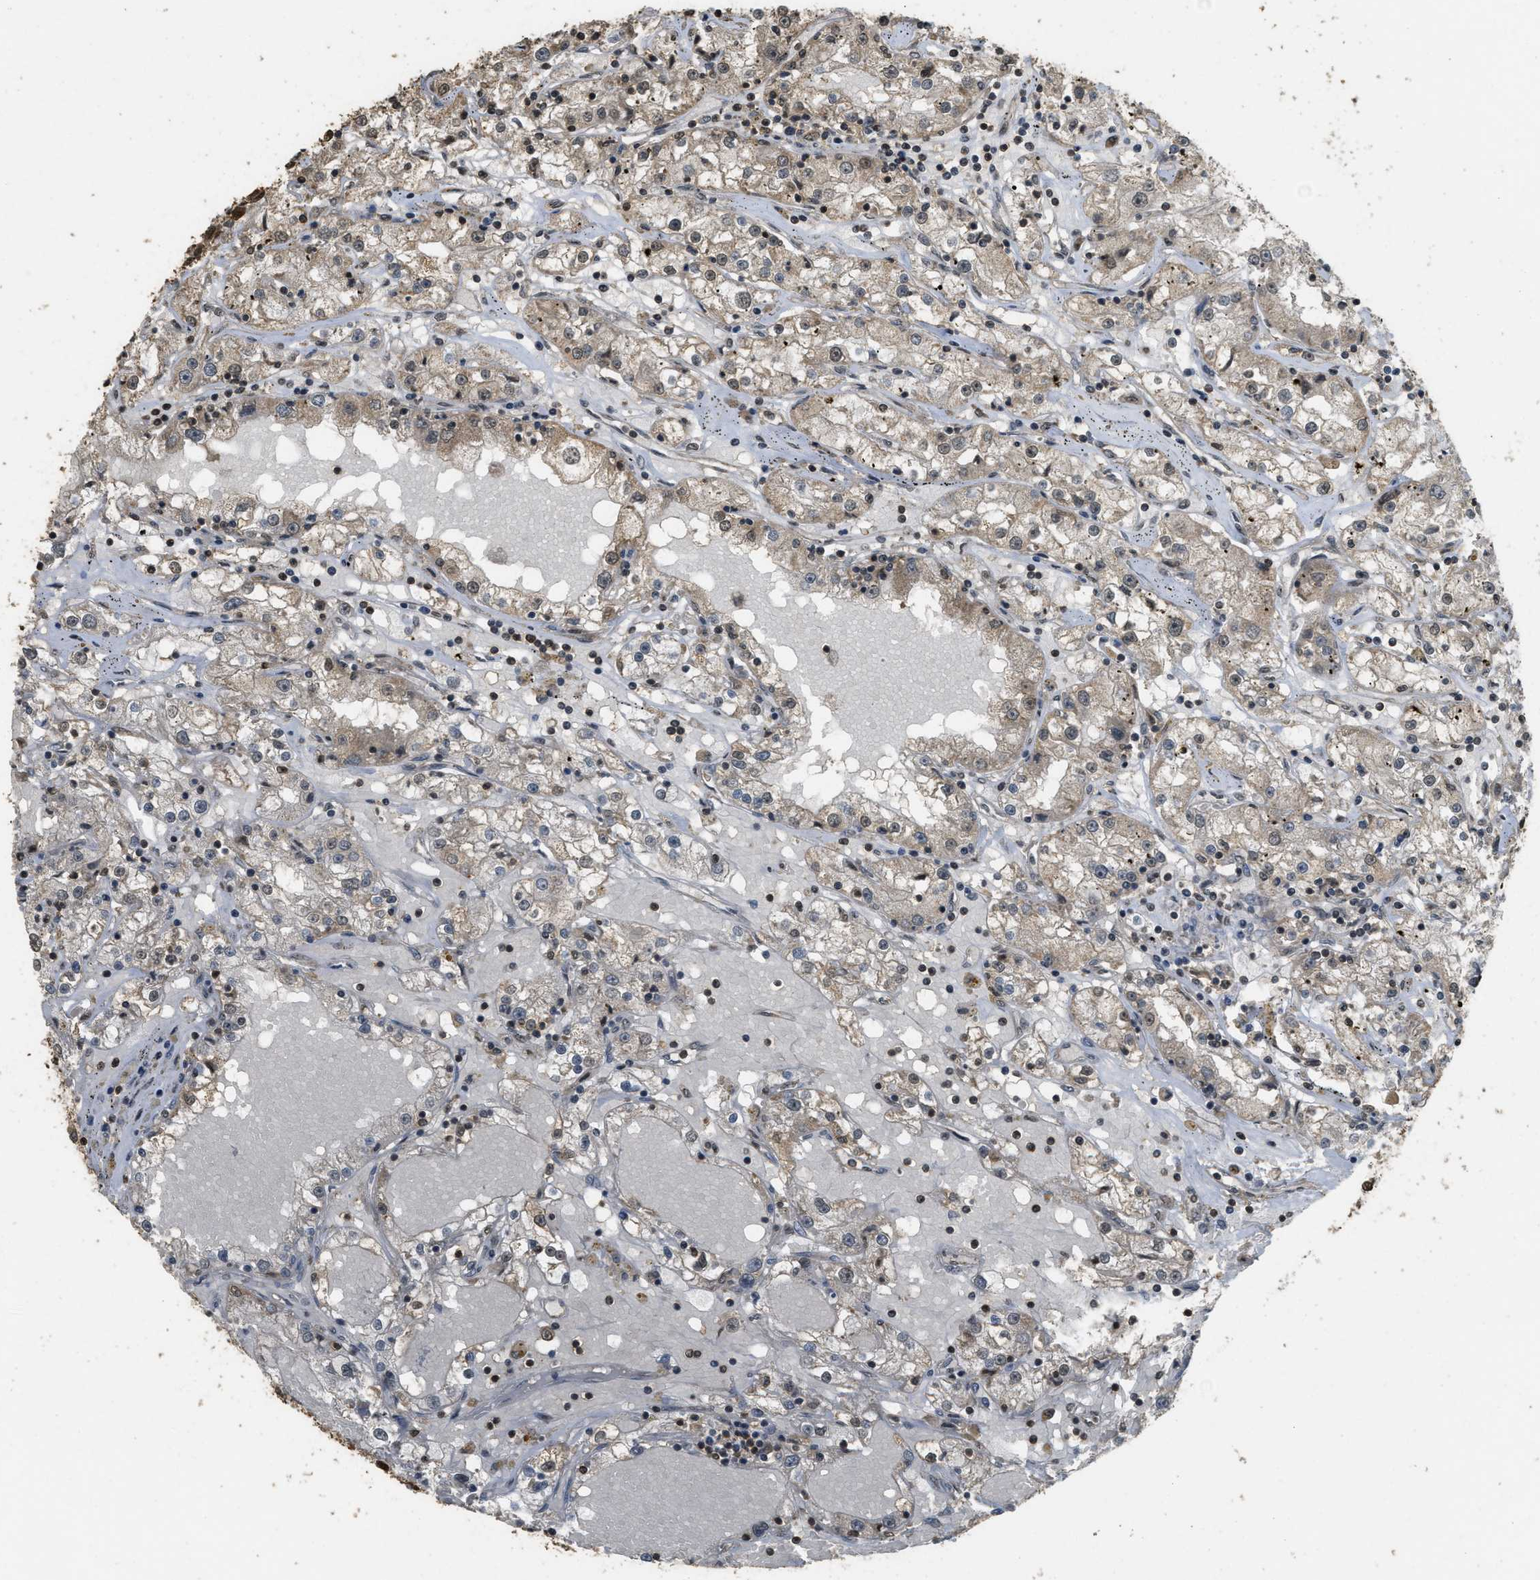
{"staining": {"intensity": "weak", "quantity": ">75%", "location": "cytoplasmic/membranous,nuclear"}, "tissue": "renal cancer", "cell_type": "Tumor cells", "image_type": "cancer", "snomed": [{"axis": "morphology", "description": "Adenocarcinoma, NOS"}, {"axis": "topography", "description": "Kidney"}], "caption": "This micrograph reveals renal cancer (adenocarcinoma) stained with immunohistochemistry (IHC) to label a protein in brown. The cytoplasmic/membranous and nuclear of tumor cells show weak positivity for the protein. Nuclei are counter-stained blue.", "gene": "CTPS1", "patient": {"sex": "male", "age": 56}}